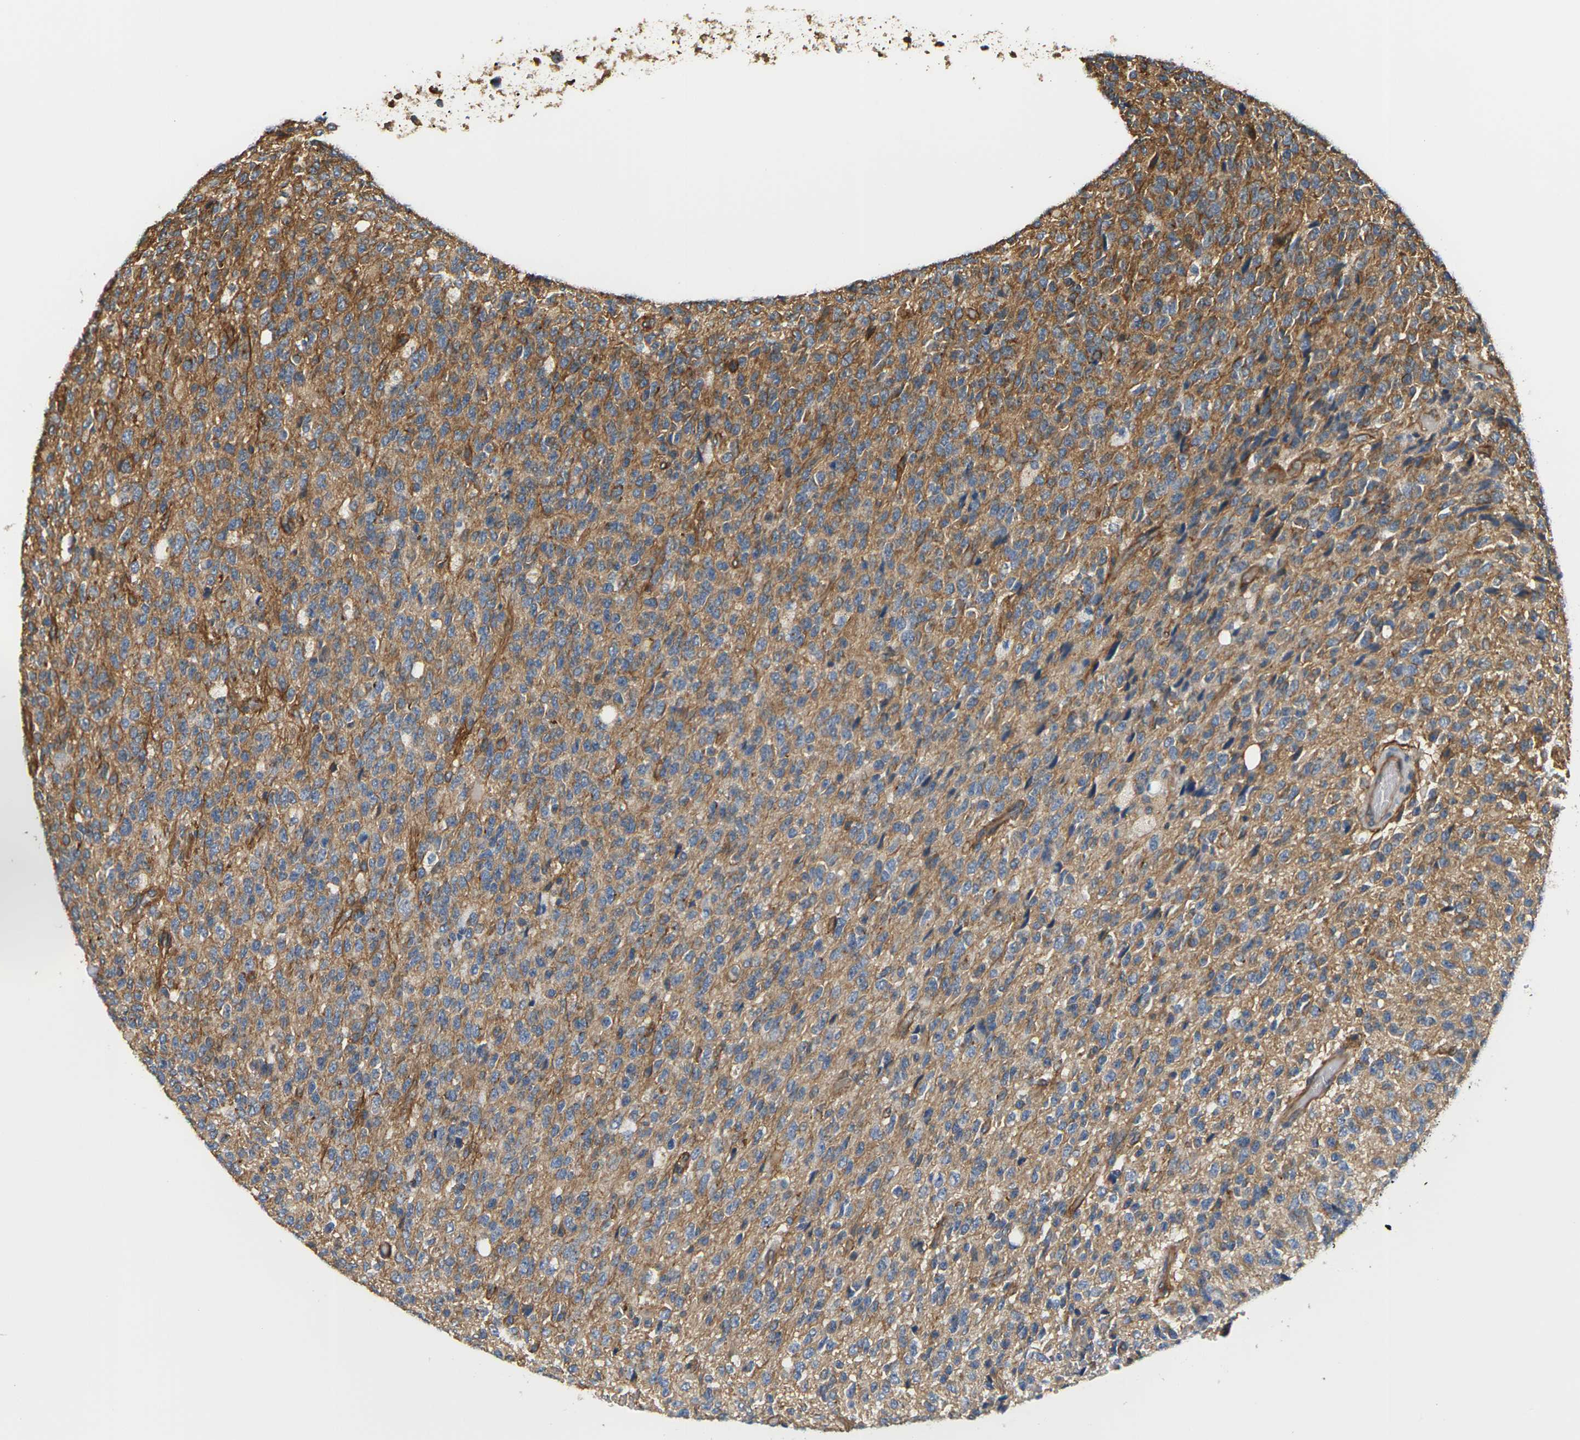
{"staining": {"intensity": "moderate", "quantity": ">75%", "location": "cytoplasmic/membranous"}, "tissue": "glioma", "cell_type": "Tumor cells", "image_type": "cancer", "snomed": [{"axis": "morphology", "description": "Glioma, malignant, High grade"}, {"axis": "topography", "description": "pancreas cauda"}], "caption": "Moderate cytoplasmic/membranous expression for a protein is present in approximately >75% of tumor cells of glioma using immunohistochemistry (IHC).", "gene": "PCDHB4", "patient": {"sex": "male", "age": 60}}